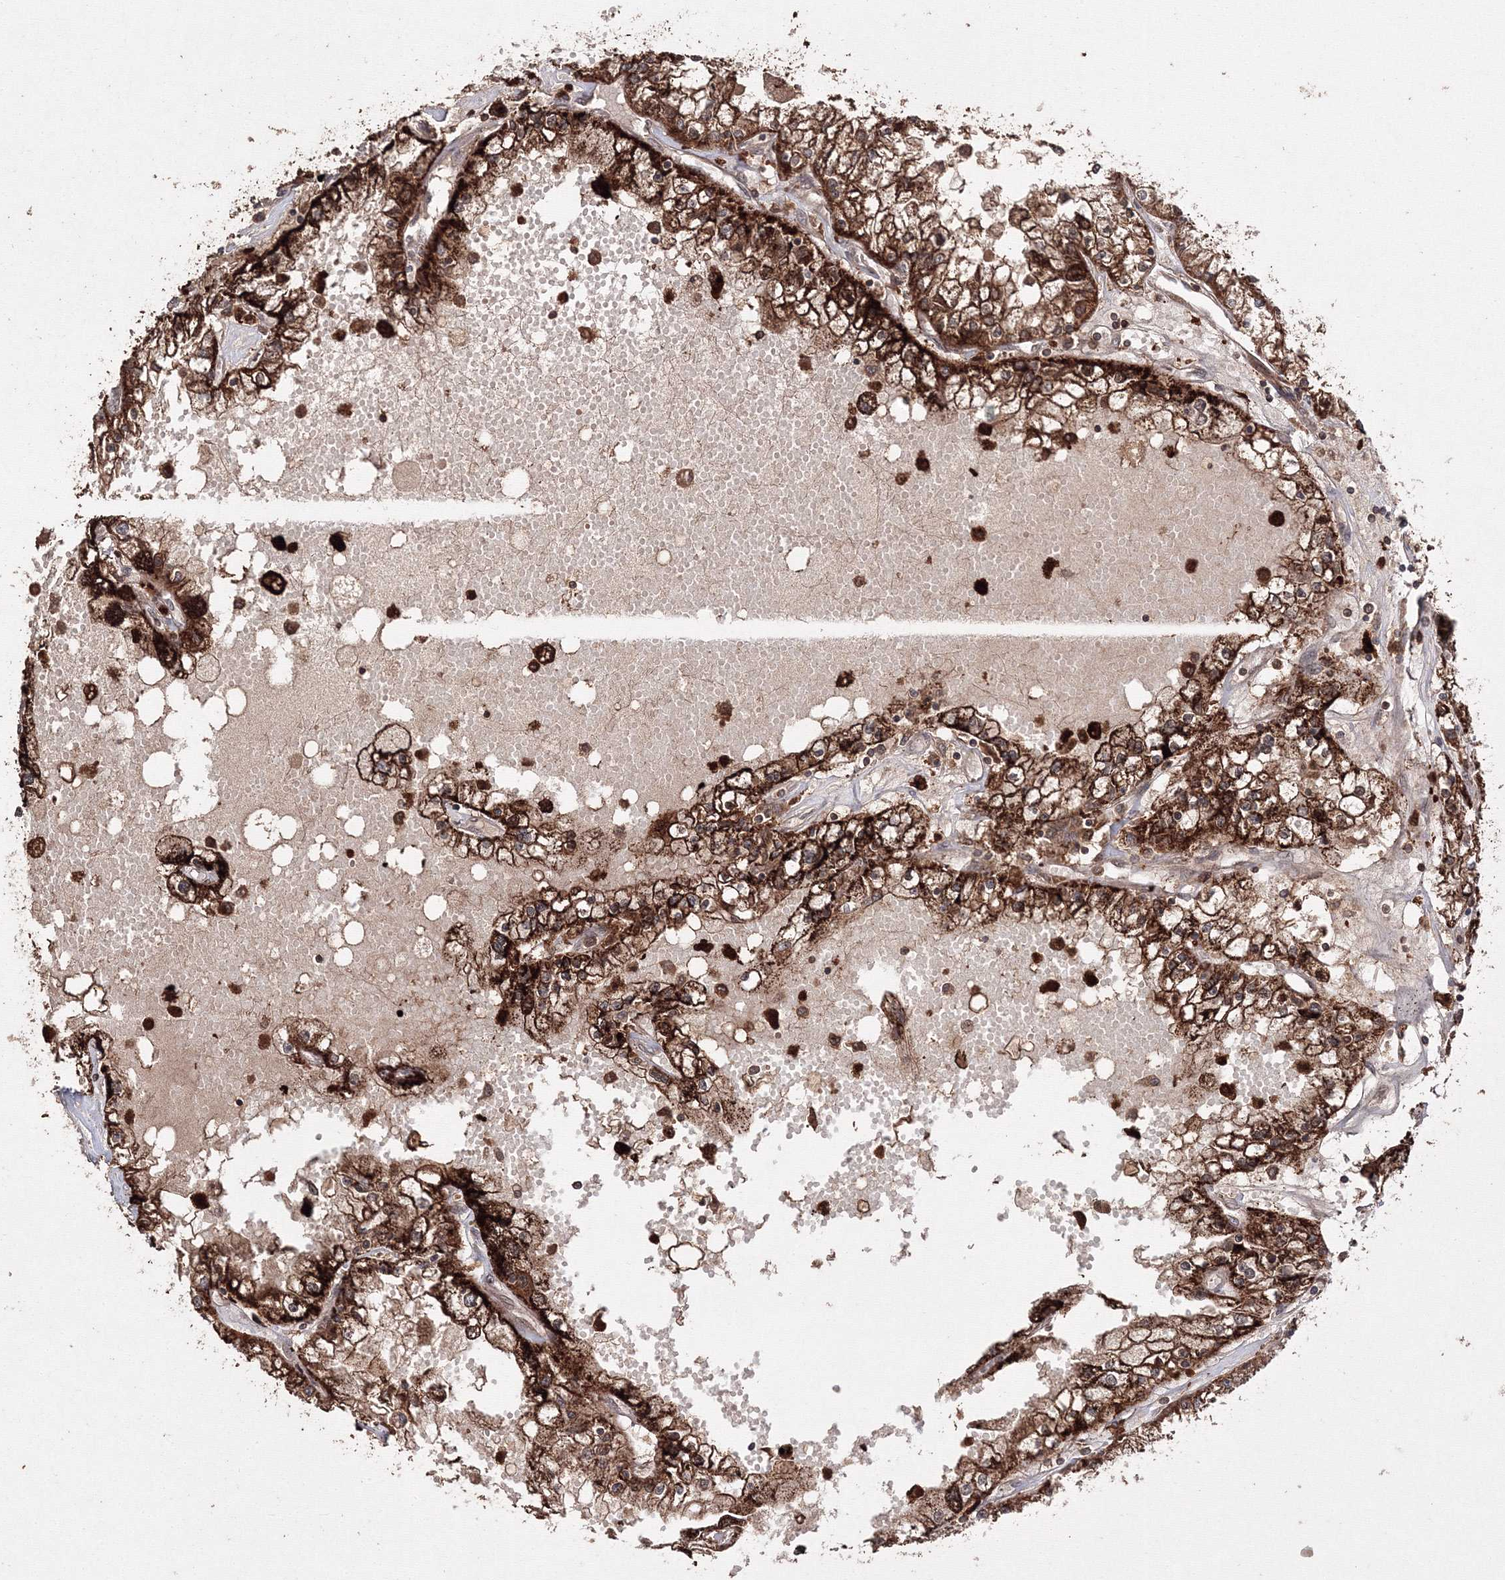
{"staining": {"intensity": "strong", "quantity": ">75%", "location": "cytoplasmic/membranous"}, "tissue": "renal cancer", "cell_type": "Tumor cells", "image_type": "cancer", "snomed": [{"axis": "morphology", "description": "Adenocarcinoma, NOS"}, {"axis": "topography", "description": "Kidney"}], "caption": "IHC photomicrograph of neoplastic tissue: renal cancer stained using IHC reveals high levels of strong protein expression localized specifically in the cytoplasmic/membranous of tumor cells, appearing as a cytoplasmic/membranous brown color.", "gene": "DDO", "patient": {"sex": "male", "age": 56}}